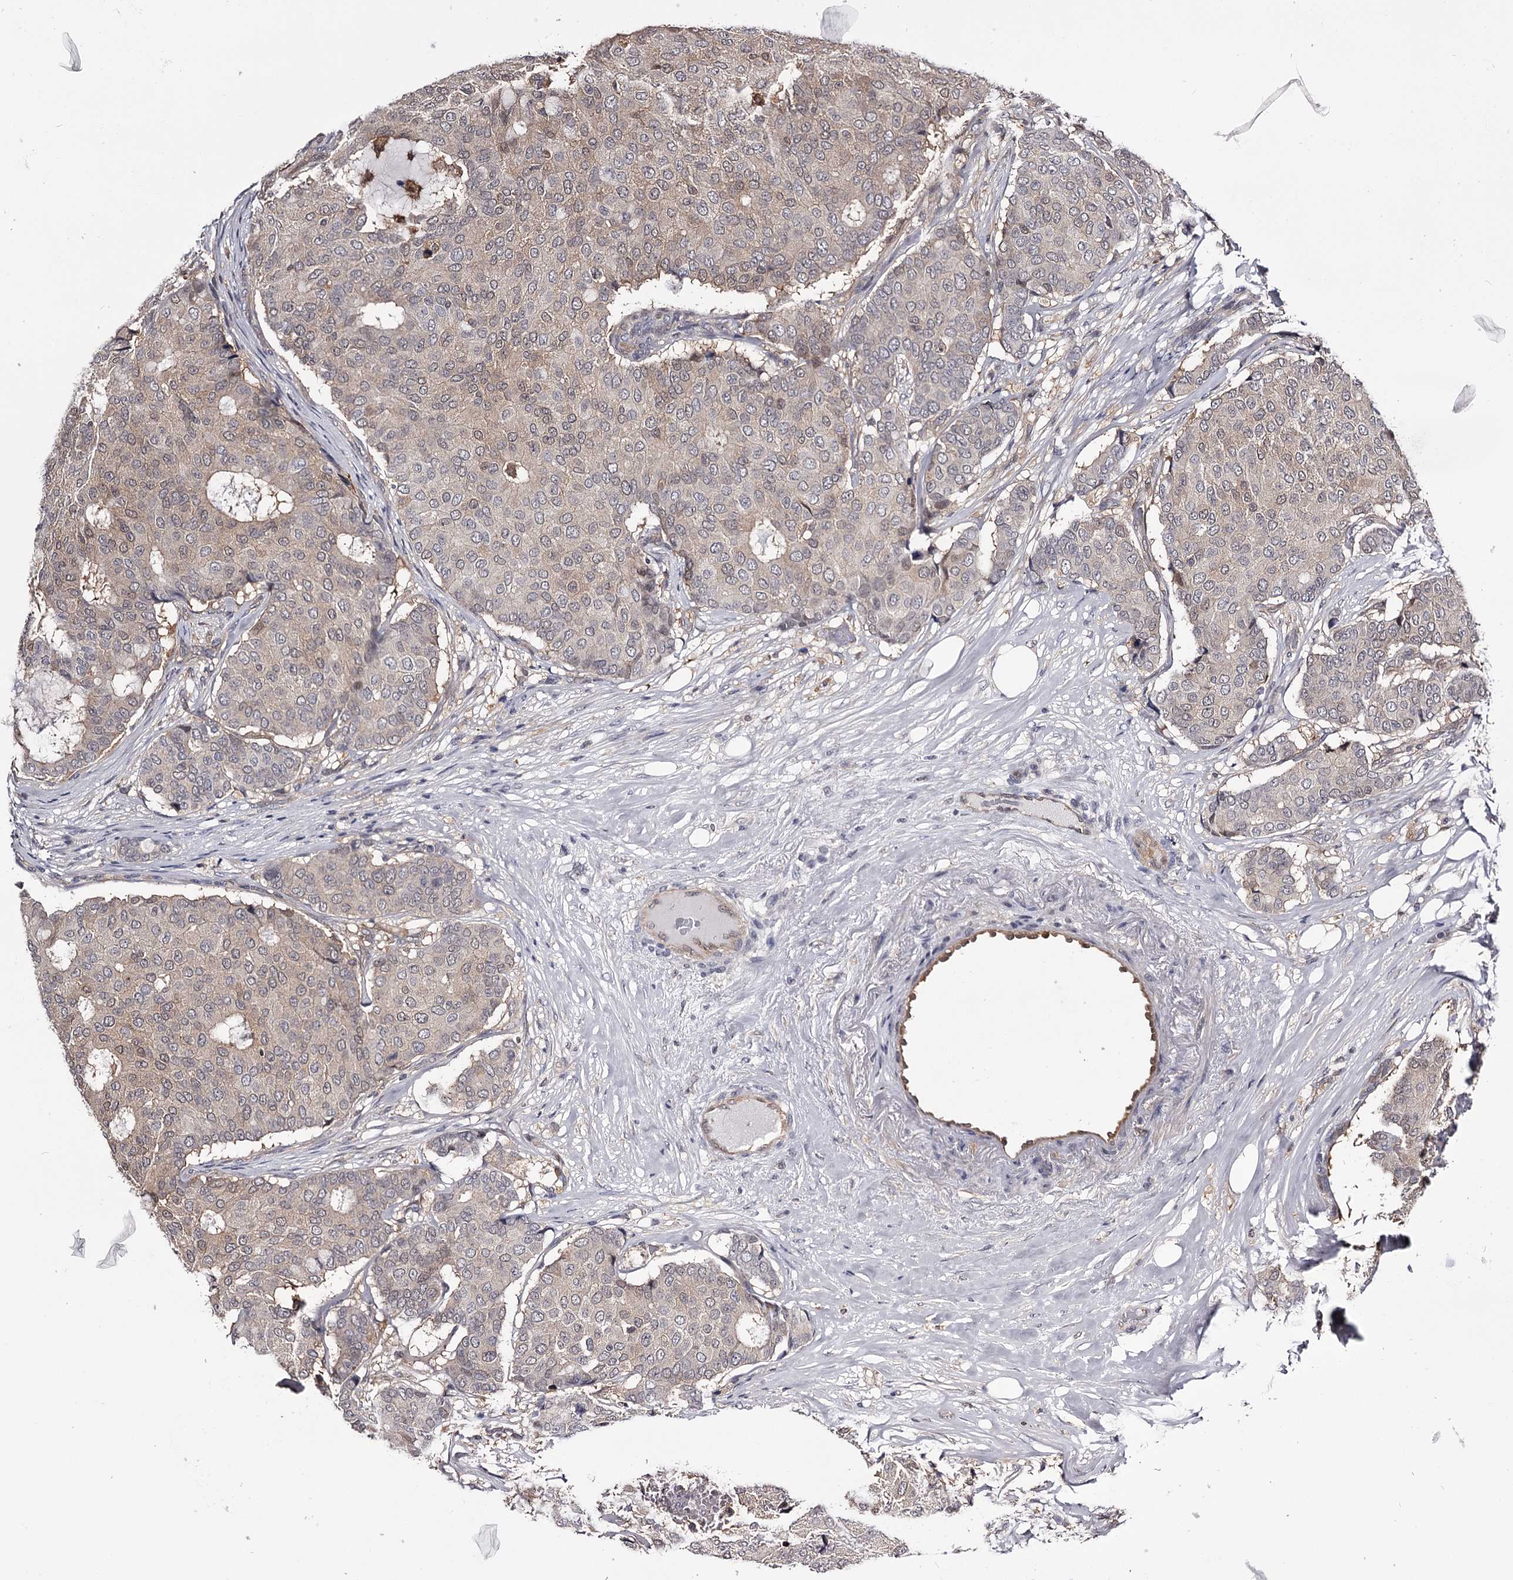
{"staining": {"intensity": "weak", "quantity": "25%-75%", "location": "cytoplasmic/membranous,nuclear"}, "tissue": "breast cancer", "cell_type": "Tumor cells", "image_type": "cancer", "snomed": [{"axis": "morphology", "description": "Duct carcinoma"}, {"axis": "topography", "description": "Breast"}], "caption": "Immunohistochemical staining of breast cancer (intraductal carcinoma) displays weak cytoplasmic/membranous and nuclear protein staining in approximately 25%-75% of tumor cells. (IHC, brightfield microscopy, high magnification).", "gene": "GSTO1", "patient": {"sex": "female", "age": 75}}